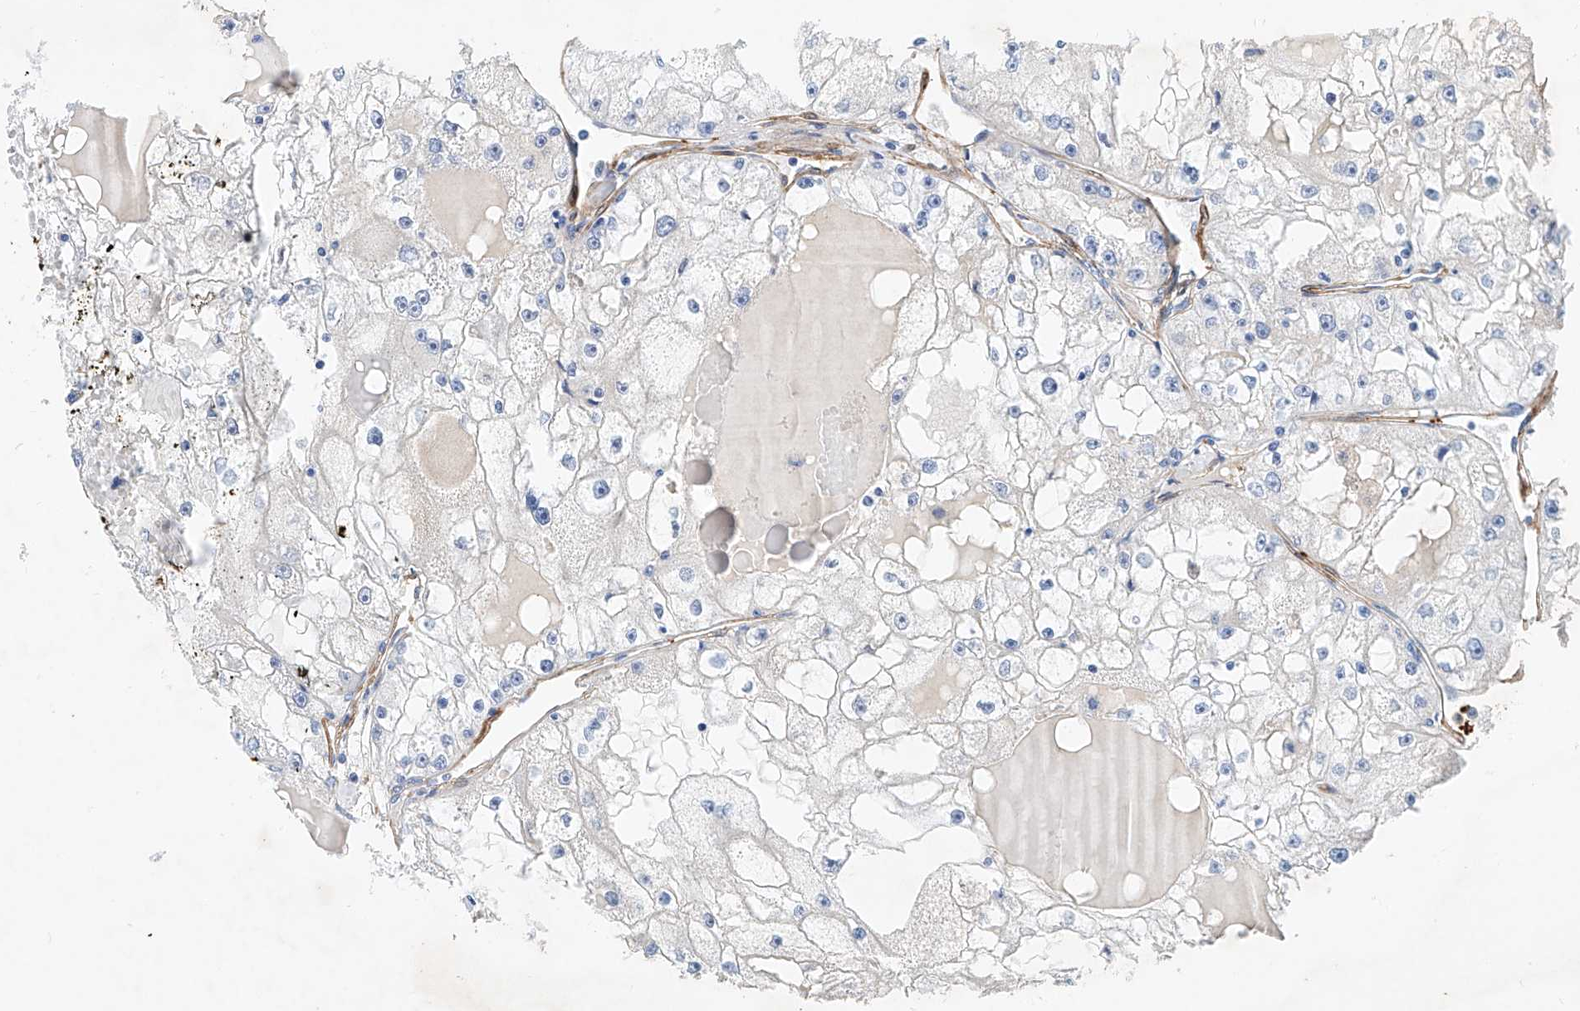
{"staining": {"intensity": "negative", "quantity": "none", "location": "none"}, "tissue": "renal cancer", "cell_type": "Tumor cells", "image_type": "cancer", "snomed": [{"axis": "morphology", "description": "Adenocarcinoma, NOS"}, {"axis": "topography", "description": "Kidney"}], "caption": "Immunohistochemistry (IHC) histopathology image of adenocarcinoma (renal) stained for a protein (brown), which demonstrates no expression in tumor cells. (Stains: DAB (3,3'-diaminobenzidine) immunohistochemistry with hematoxylin counter stain, Microscopy: brightfield microscopy at high magnification).", "gene": "TAS2R60", "patient": {"sex": "male", "age": 56}}